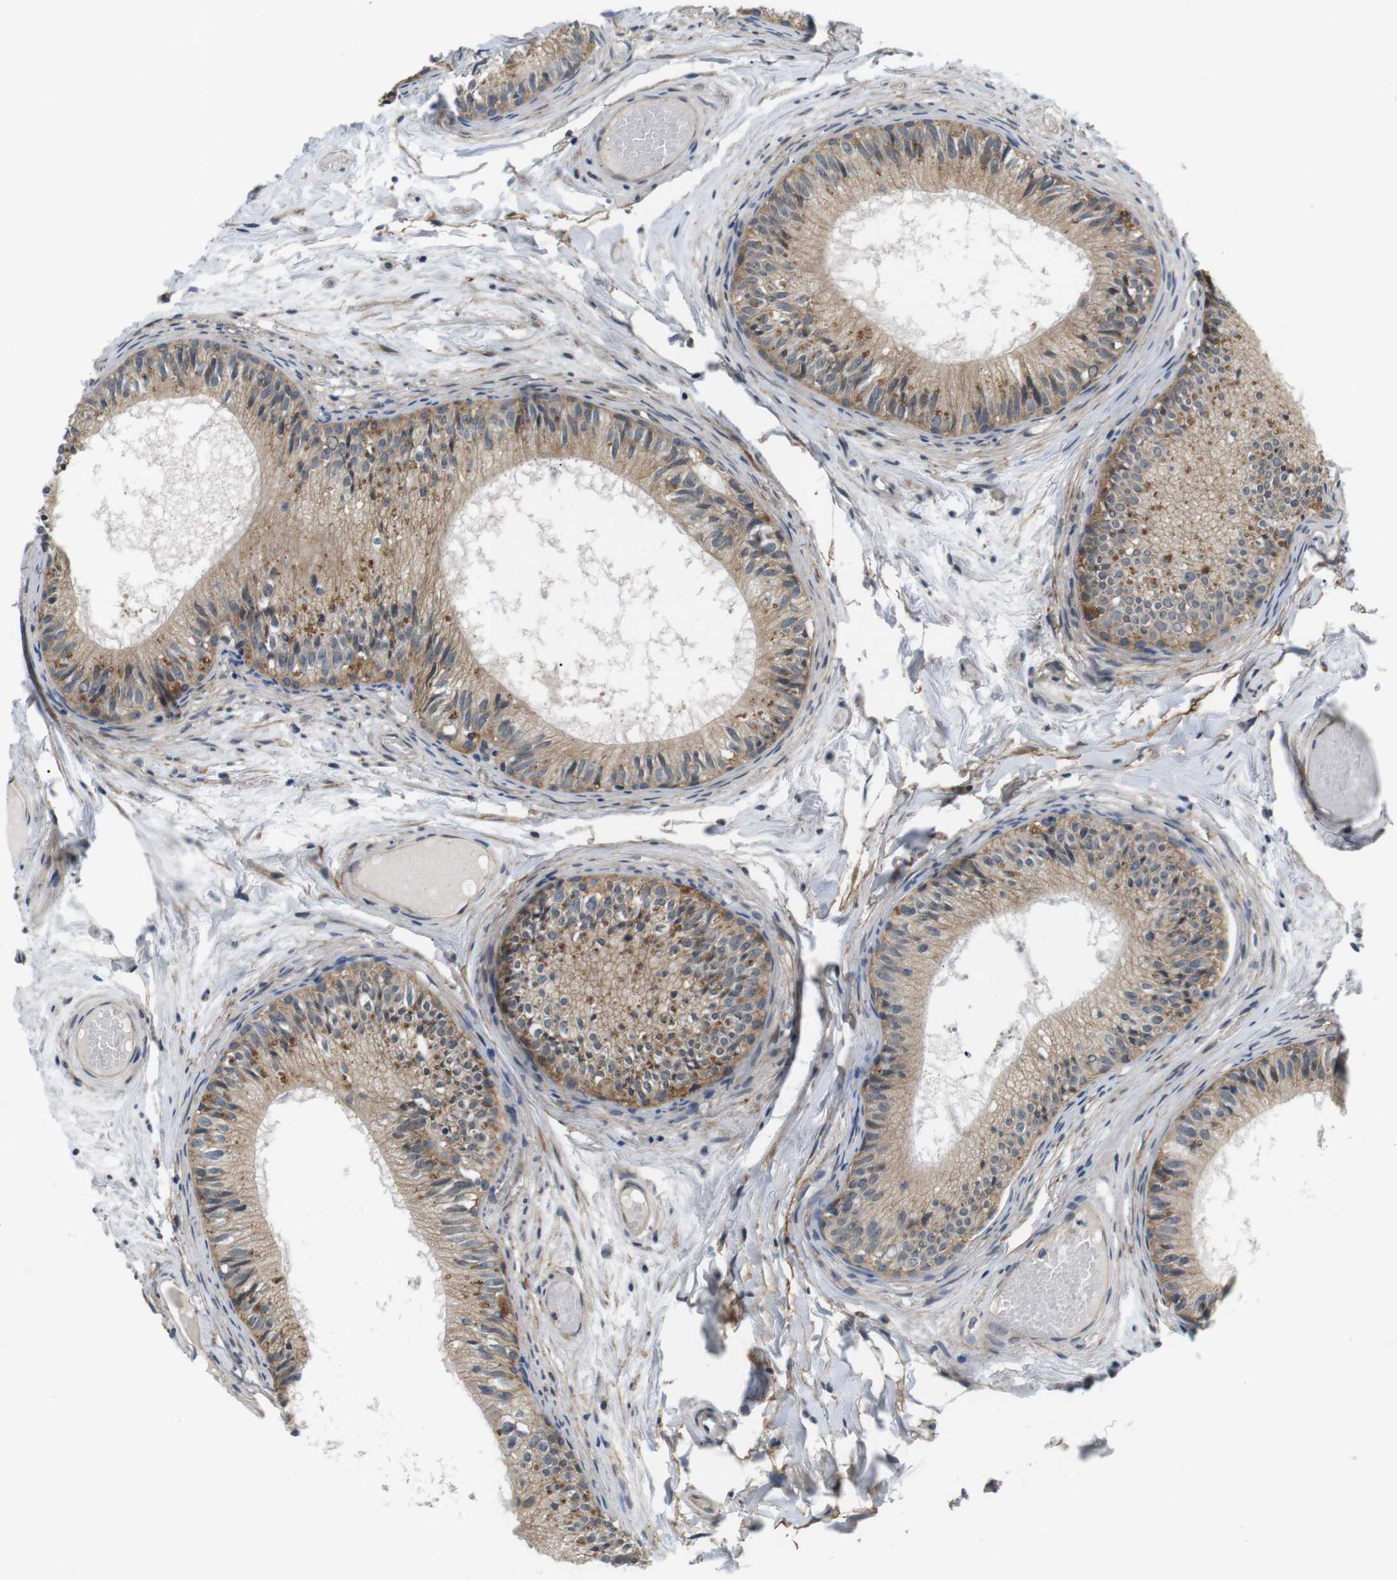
{"staining": {"intensity": "moderate", "quantity": "25%-75%", "location": "cytoplasmic/membranous"}, "tissue": "epididymis", "cell_type": "Glandular cells", "image_type": "normal", "snomed": [{"axis": "morphology", "description": "Normal tissue, NOS"}, {"axis": "topography", "description": "Epididymis"}], "caption": "Unremarkable epididymis reveals moderate cytoplasmic/membranous positivity in about 25%-75% of glandular cells, visualized by immunohistochemistry. (DAB IHC, brown staining for protein, blue staining for nuclei).", "gene": "SLC30A1", "patient": {"sex": "male", "age": 46}}